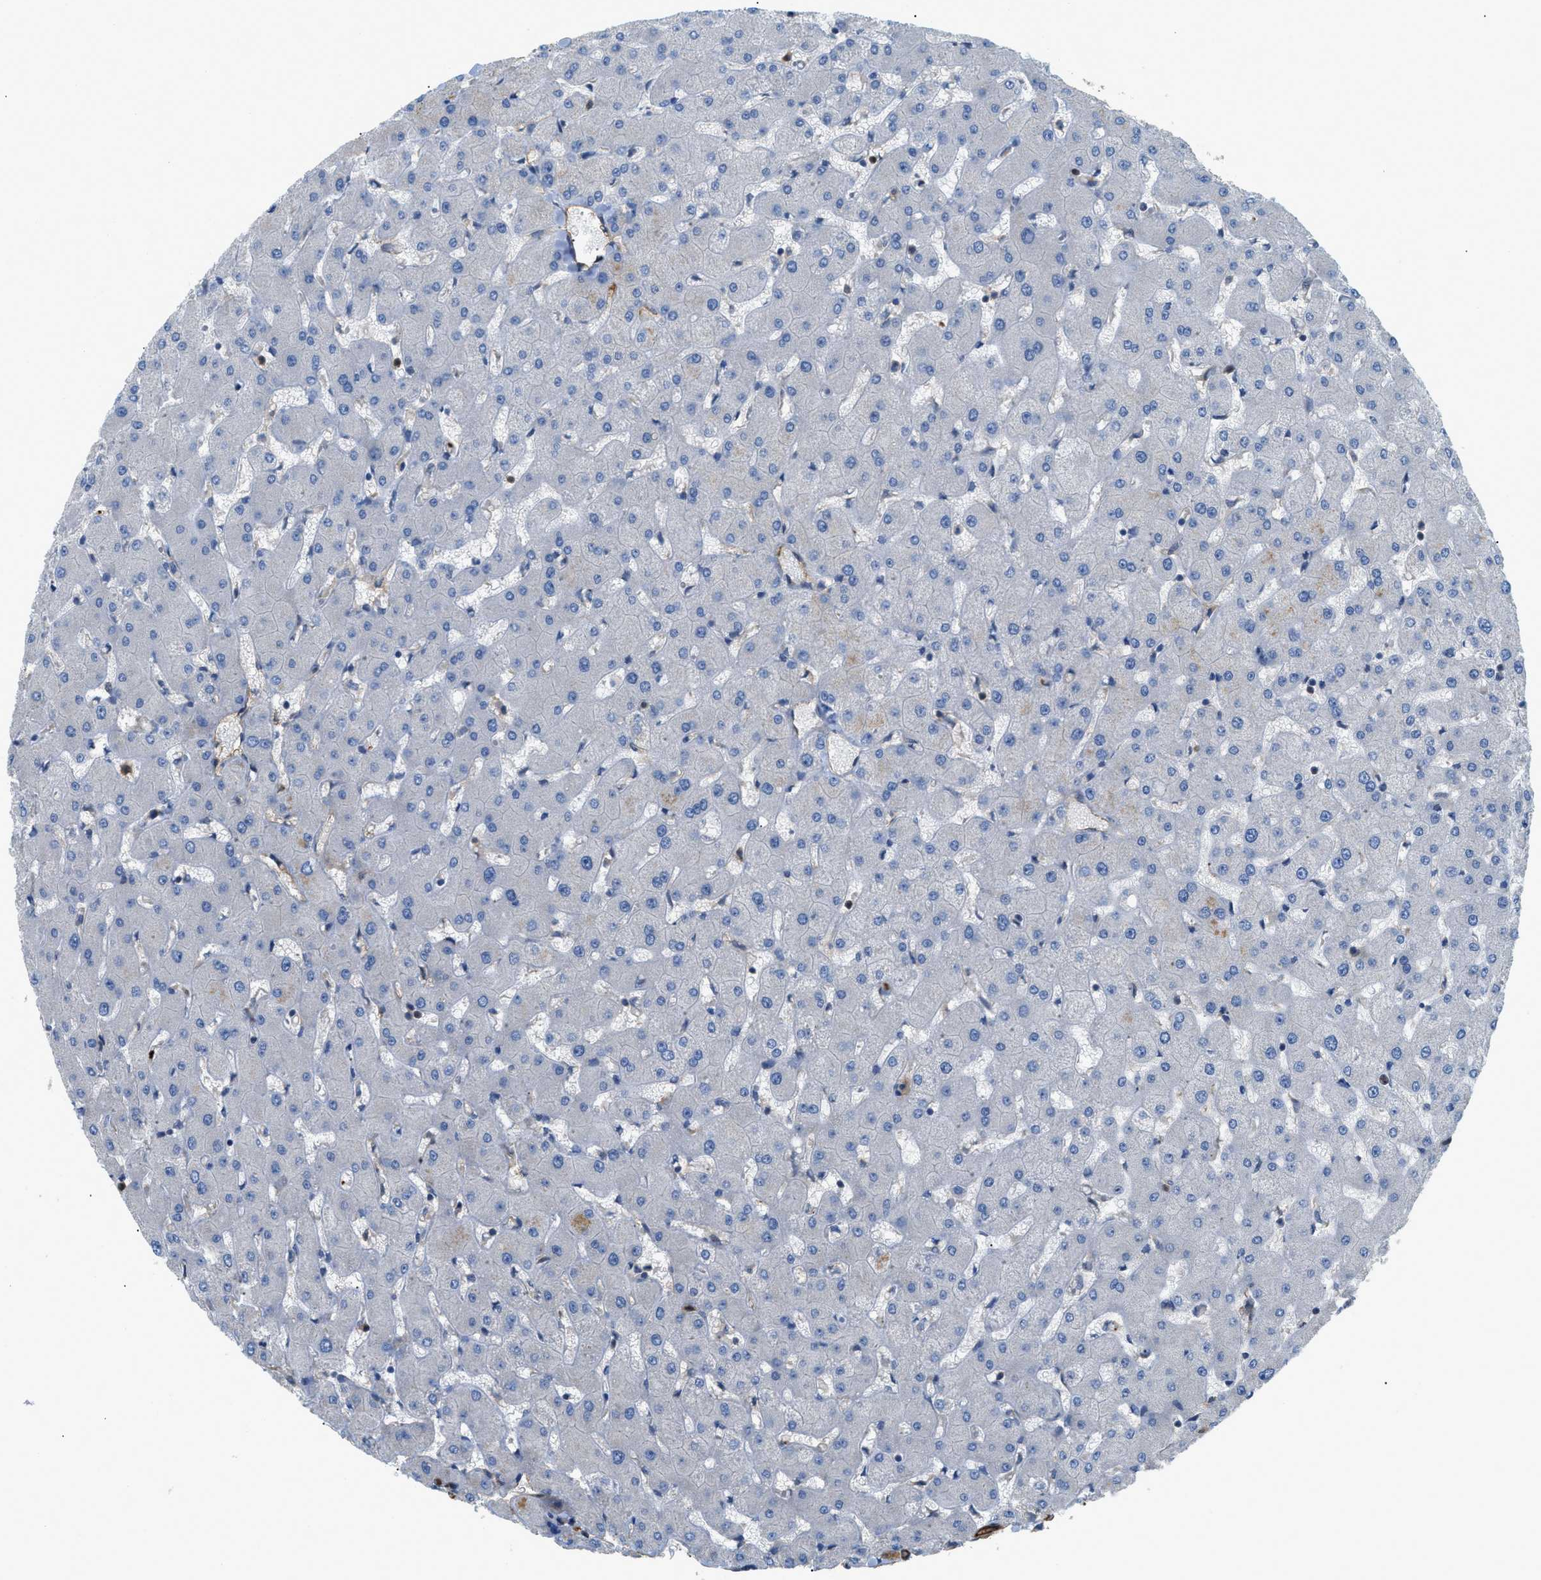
{"staining": {"intensity": "moderate", "quantity": ">75%", "location": "cytoplasmic/membranous"}, "tissue": "liver", "cell_type": "Cholangiocytes", "image_type": "normal", "snomed": [{"axis": "morphology", "description": "Normal tissue, NOS"}, {"axis": "topography", "description": "Liver"}], "caption": "Liver stained with a brown dye reveals moderate cytoplasmic/membranous positive expression in about >75% of cholangiocytes.", "gene": "TRAK2", "patient": {"sex": "female", "age": 63}}